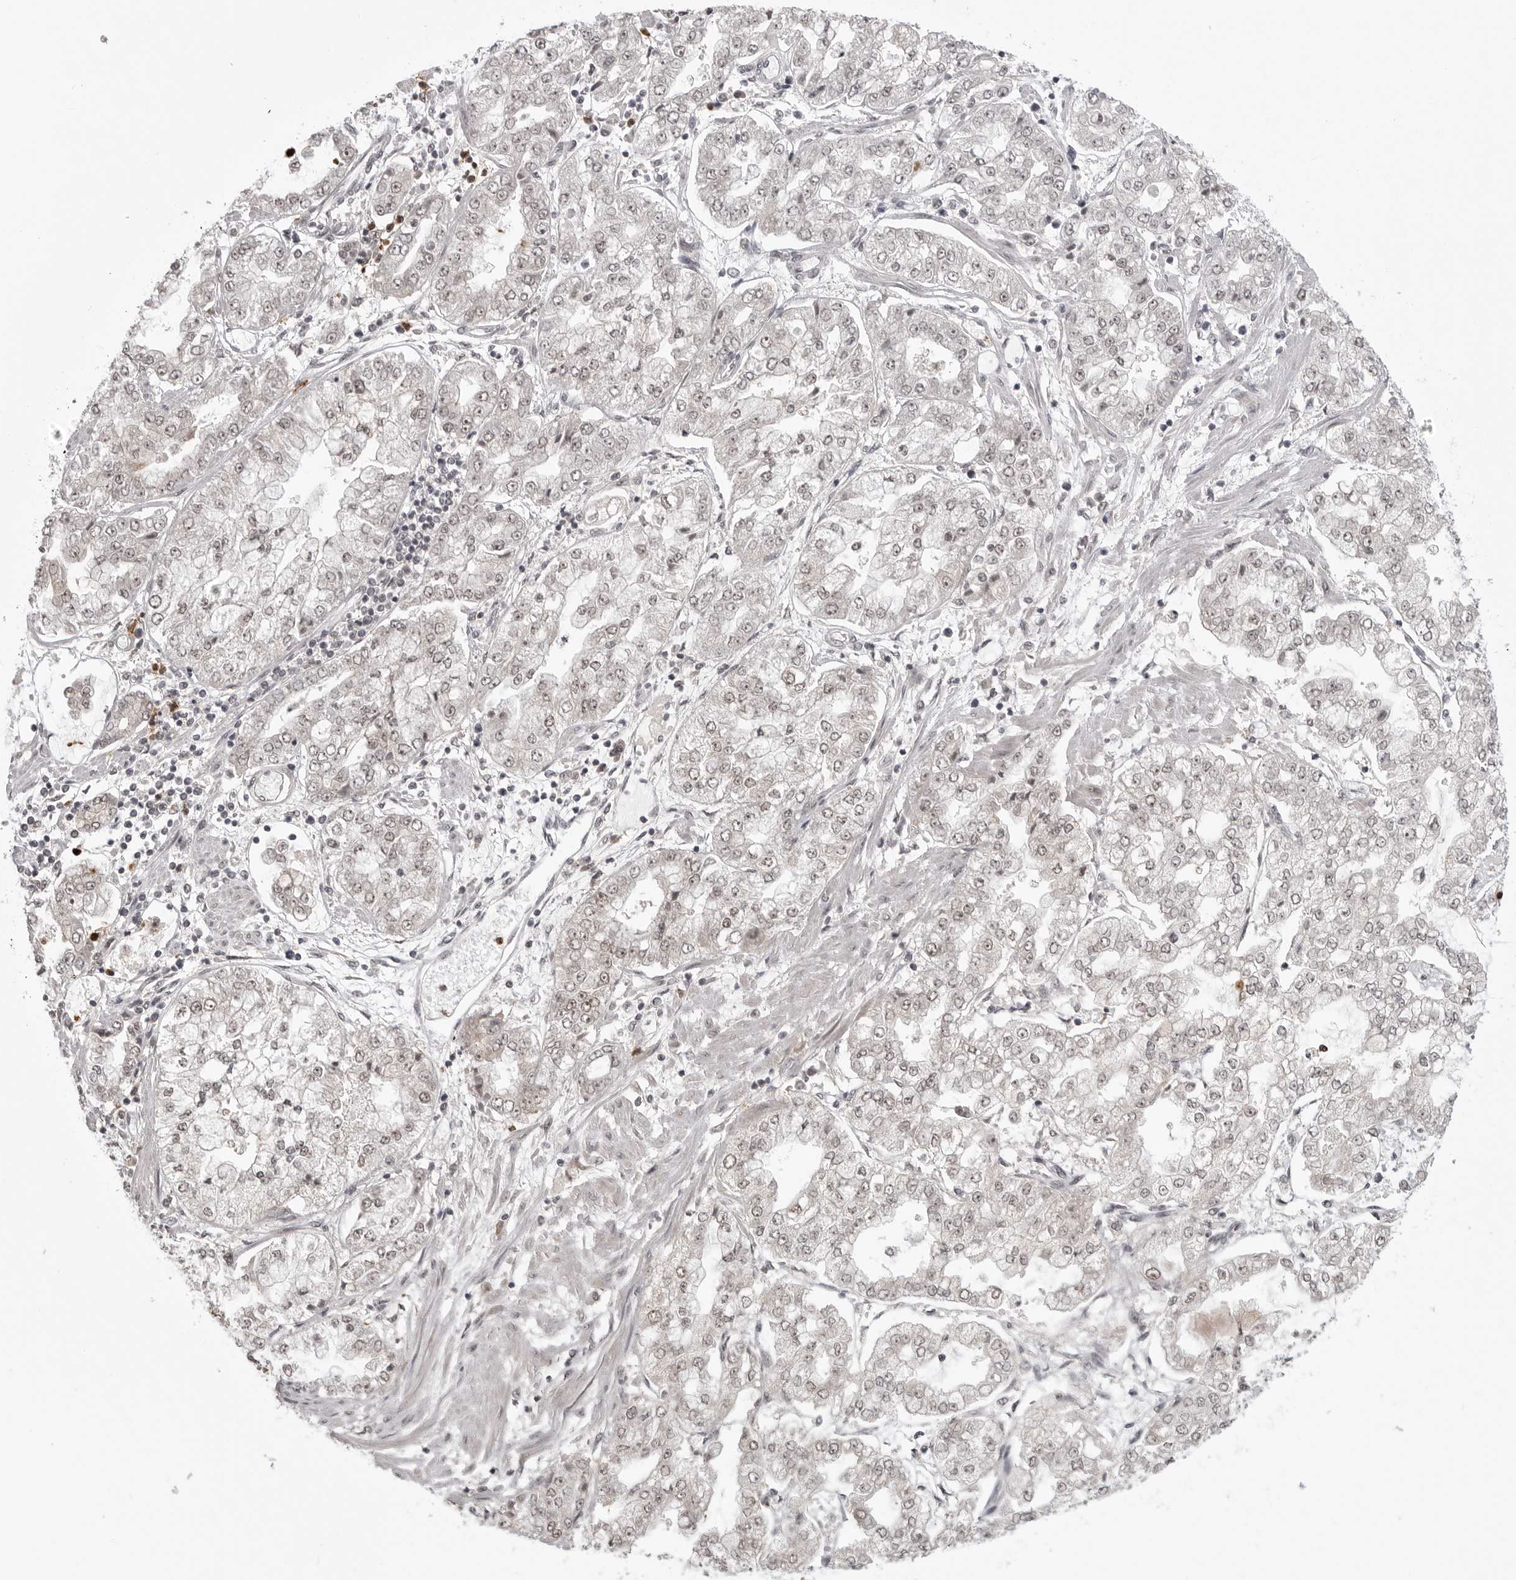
{"staining": {"intensity": "weak", "quantity": "25%-75%", "location": "nuclear"}, "tissue": "stomach cancer", "cell_type": "Tumor cells", "image_type": "cancer", "snomed": [{"axis": "morphology", "description": "Adenocarcinoma, NOS"}, {"axis": "topography", "description": "Stomach"}], "caption": "This is a micrograph of IHC staining of stomach cancer, which shows weak positivity in the nuclear of tumor cells.", "gene": "PEG3", "patient": {"sex": "male", "age": 76}}